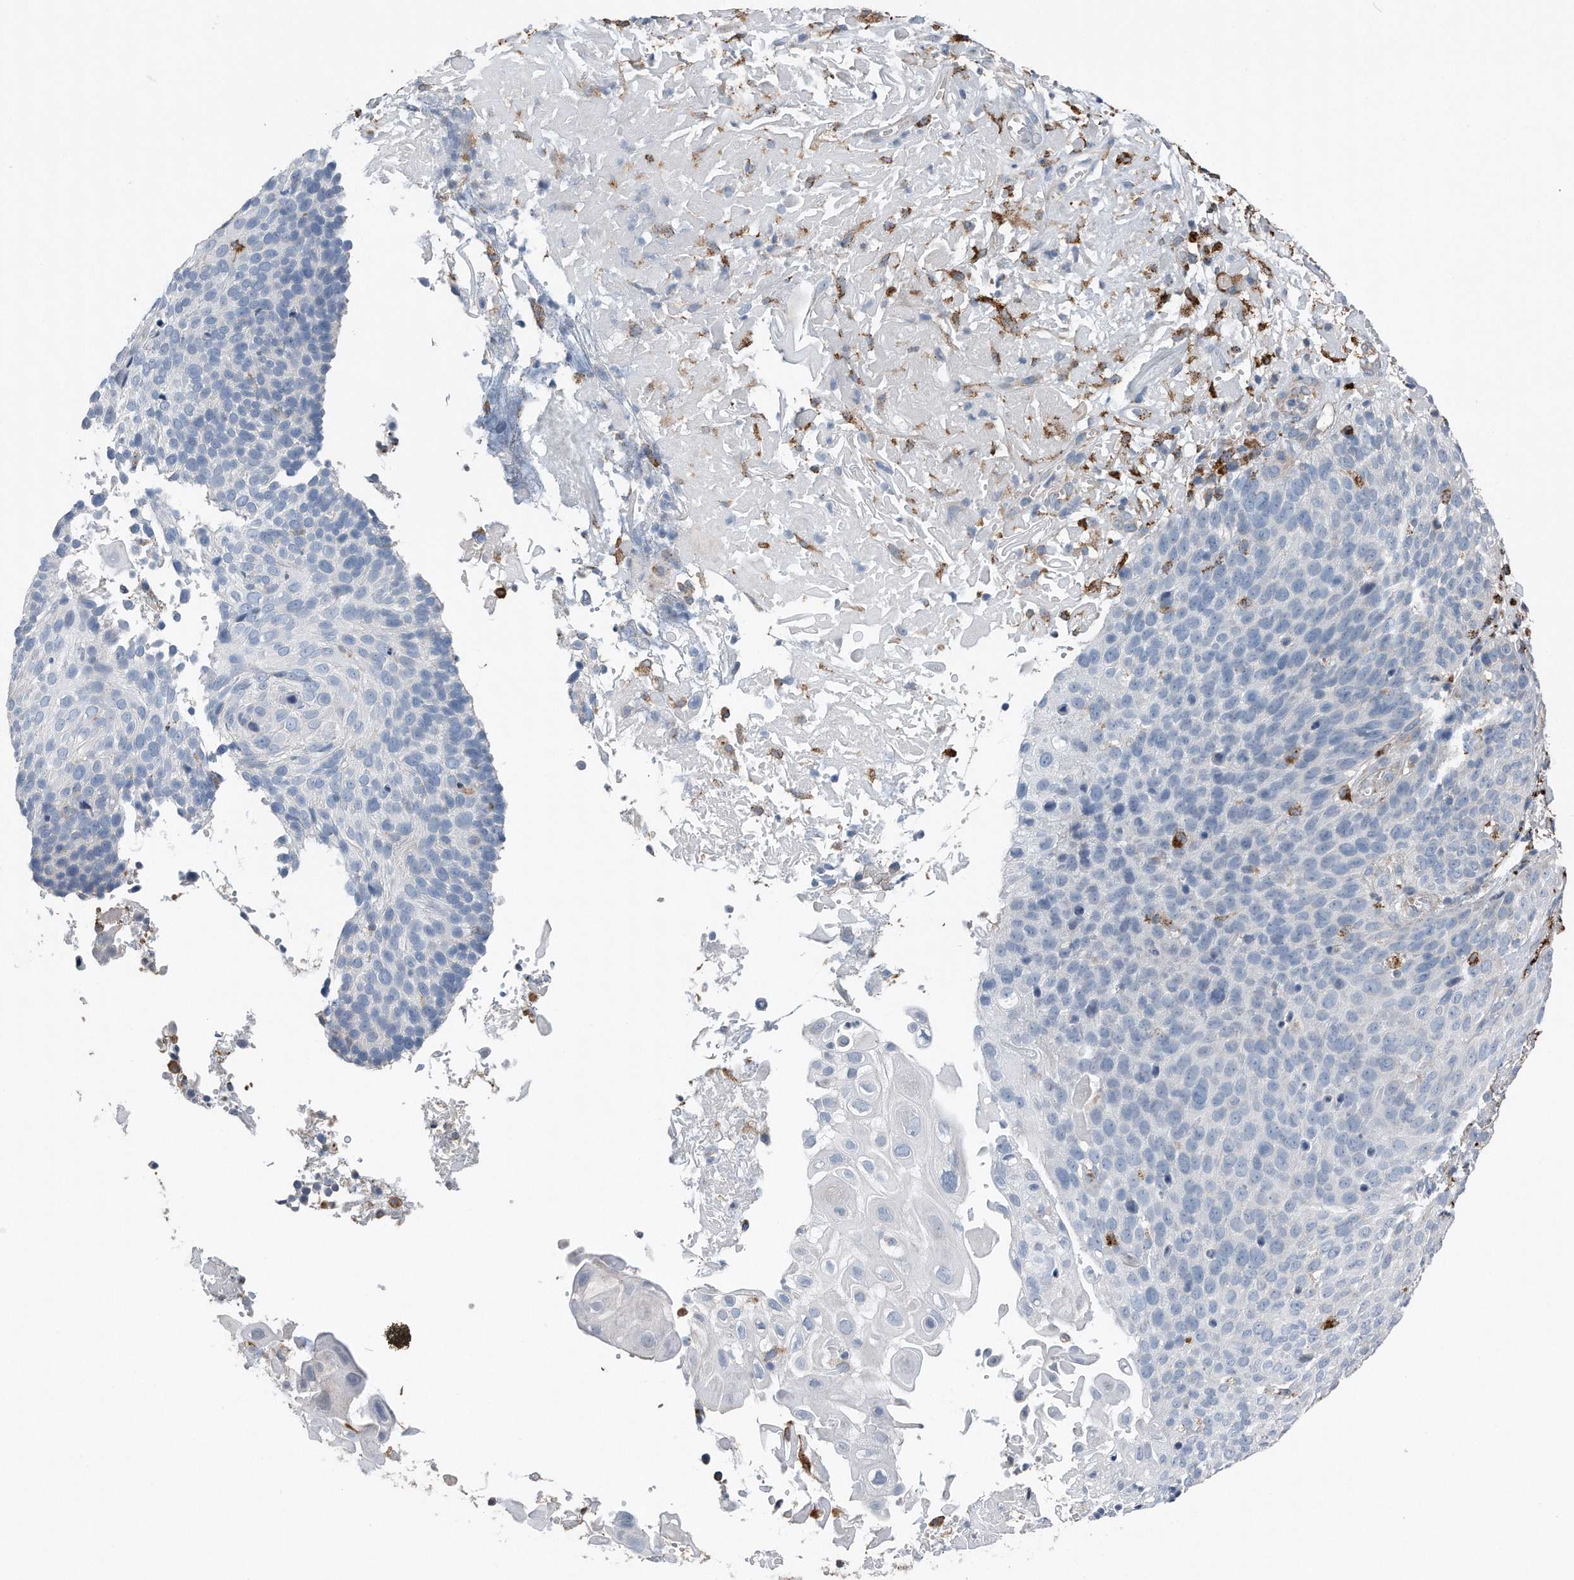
{"staining": {"intensity": "negative", "quantity": "none", "location": "none"}, "tissue": "cervical cancer", "cell_type": "Tumor cells", "image_type": "cancer", "snomed": [{"axis": "morphology", "description": "Squamous cell carcinoma, NOS"}, {"axis": "topography", "description": "Cervix"}], "caption": "Immunohistochemical staining of cervical squamous cell carcinoma shows no significant expression in tumor cells.", "gene": "ZNF772", "patient": {"sex": "female", "age": 74}}